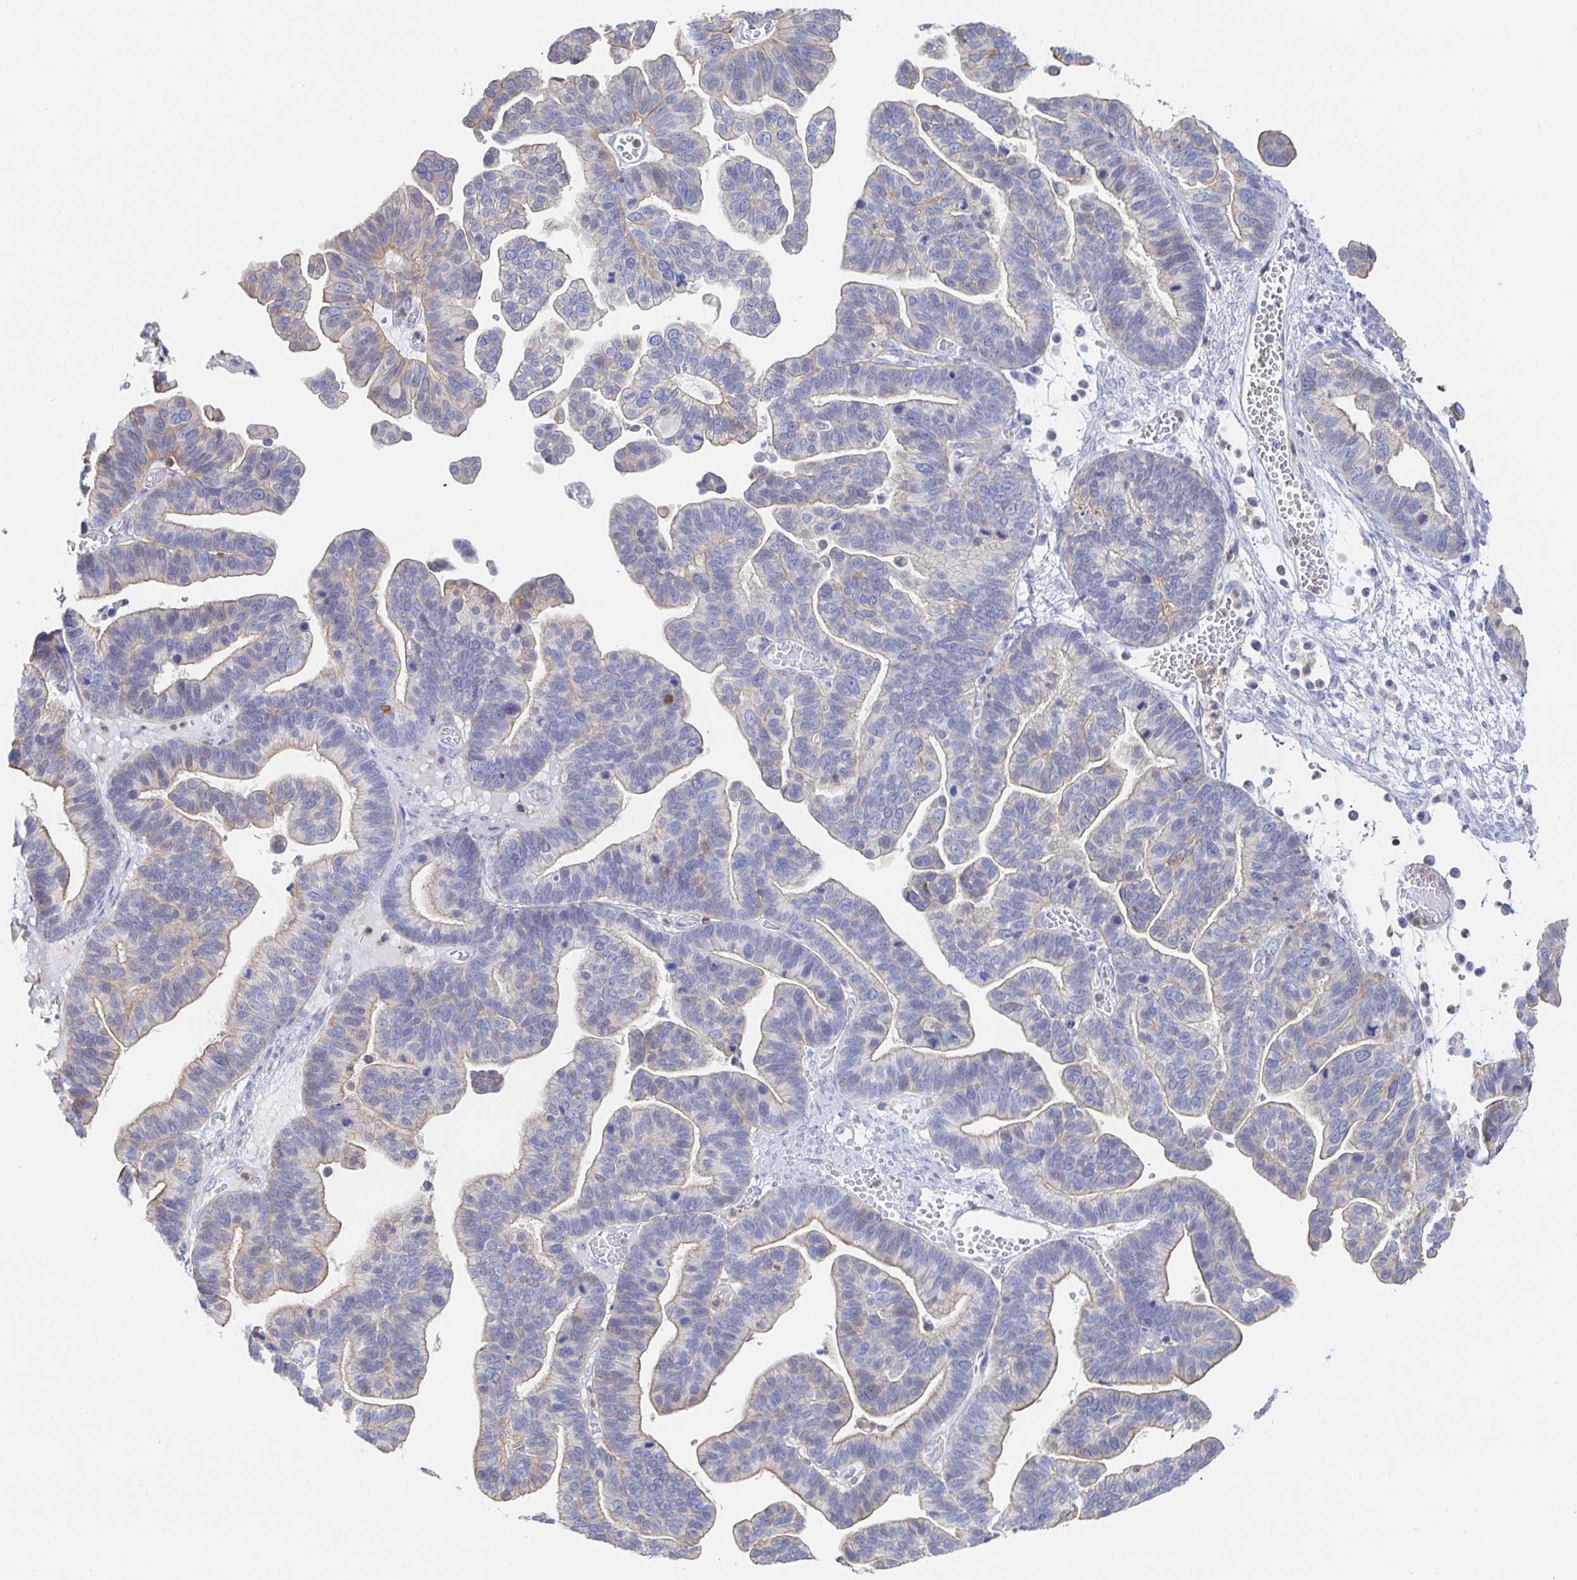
{"staining": {"intensity": "weak", "quantity": "25%-75%", "location": "cytoplasmic/membranous"}, "tissue": "ovarian cancer", "cell_type": "Tumor cells", "image_type": "cancer", "snomed": [{"axis": "morphology", "description": "Cystadenocarcinoma, serous, NOS"}, {"axis": "topography", "description": "Ovary"}], "caption": "This photomicrograph shows immunohistochemistry (IHC) staining of ovarian cancer, with low weak cytoplasmic/membranous positivity in approximately 25%-75% of tumor cells.", "gene": "PIK3CD", "patient": {"sex": "female", "age": 56}}